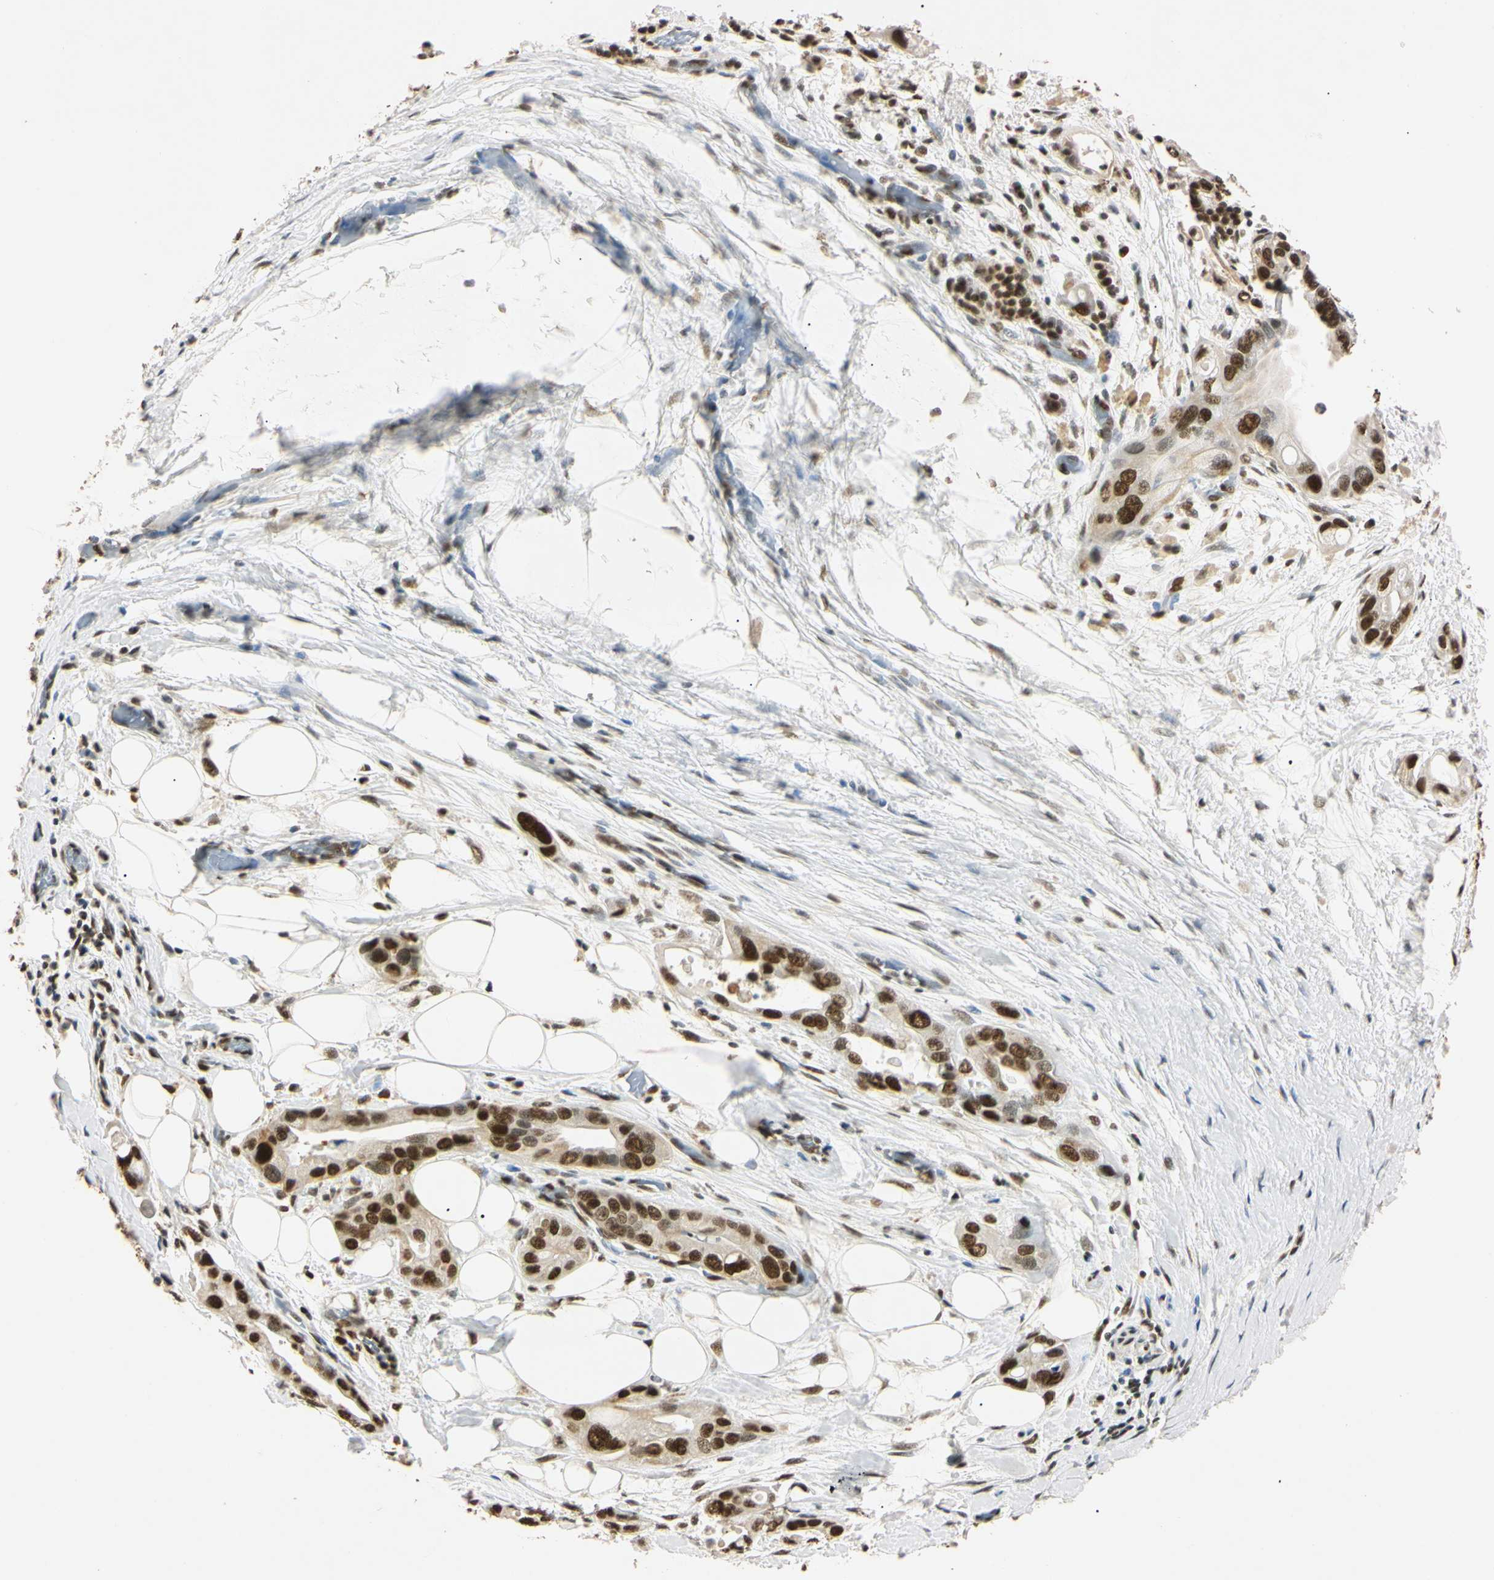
{"staining": {"intensity": "strong", "quantity": ">75%", "location": "nuclear"}, "tissue": "pancreatic cancer", "cell_type": "Tumor cells", "image_type": "cancer", "snomed": [{"axis": "morphology", "description": "Adenocarcinoma, NOS"}, {"axis": "topography", "description": "Pancreas"}], "caption": "This photomicrograph demonstrates immunohistochemistry (IHC) staining of human pancreatic cancer (adenocarcinoma), with high strong nuclear staining in about >75% of tumor cells.", "gene": "SMARCA5", "patient": {"sex": "female", "age": 77}}